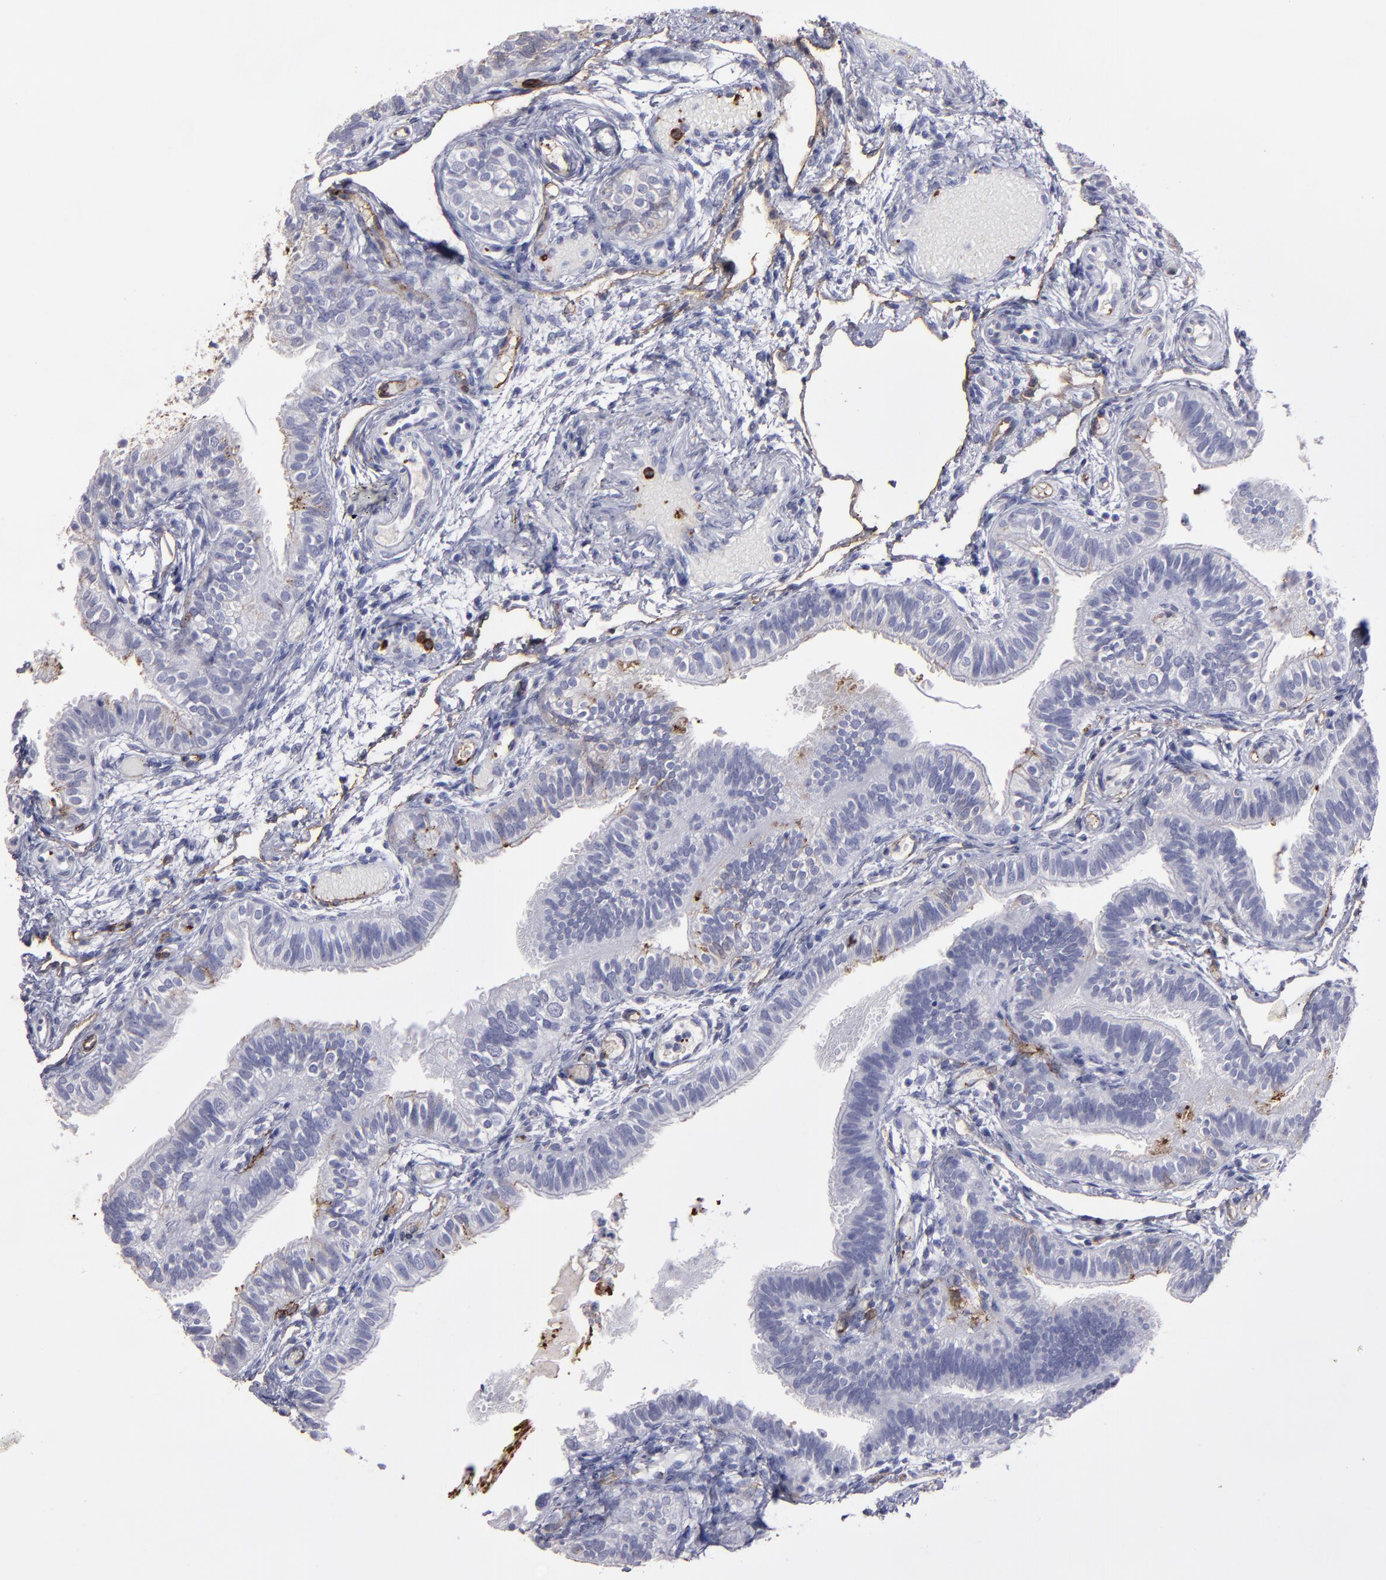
{"staining": {"intensity": "negative", "quantity": "none", "location": "none"}, "tissue": "fallopian tube", "cell_type": "Glandular cells", "image_type": "normal", "snomed": [{"axis": "morphology", "description": "Normal tissue, NOS"}, {"axis": "morphology", "description": "Dermoid, NOS"}, {"axis": "topography", "description": "Fallopian tube"}], "caption": "This is an IHC image of unremarkable human fallopian tube. There is no expression in glandular cells.", "gene": "CD36", "patient": {"sex": "female", "age": 33}}